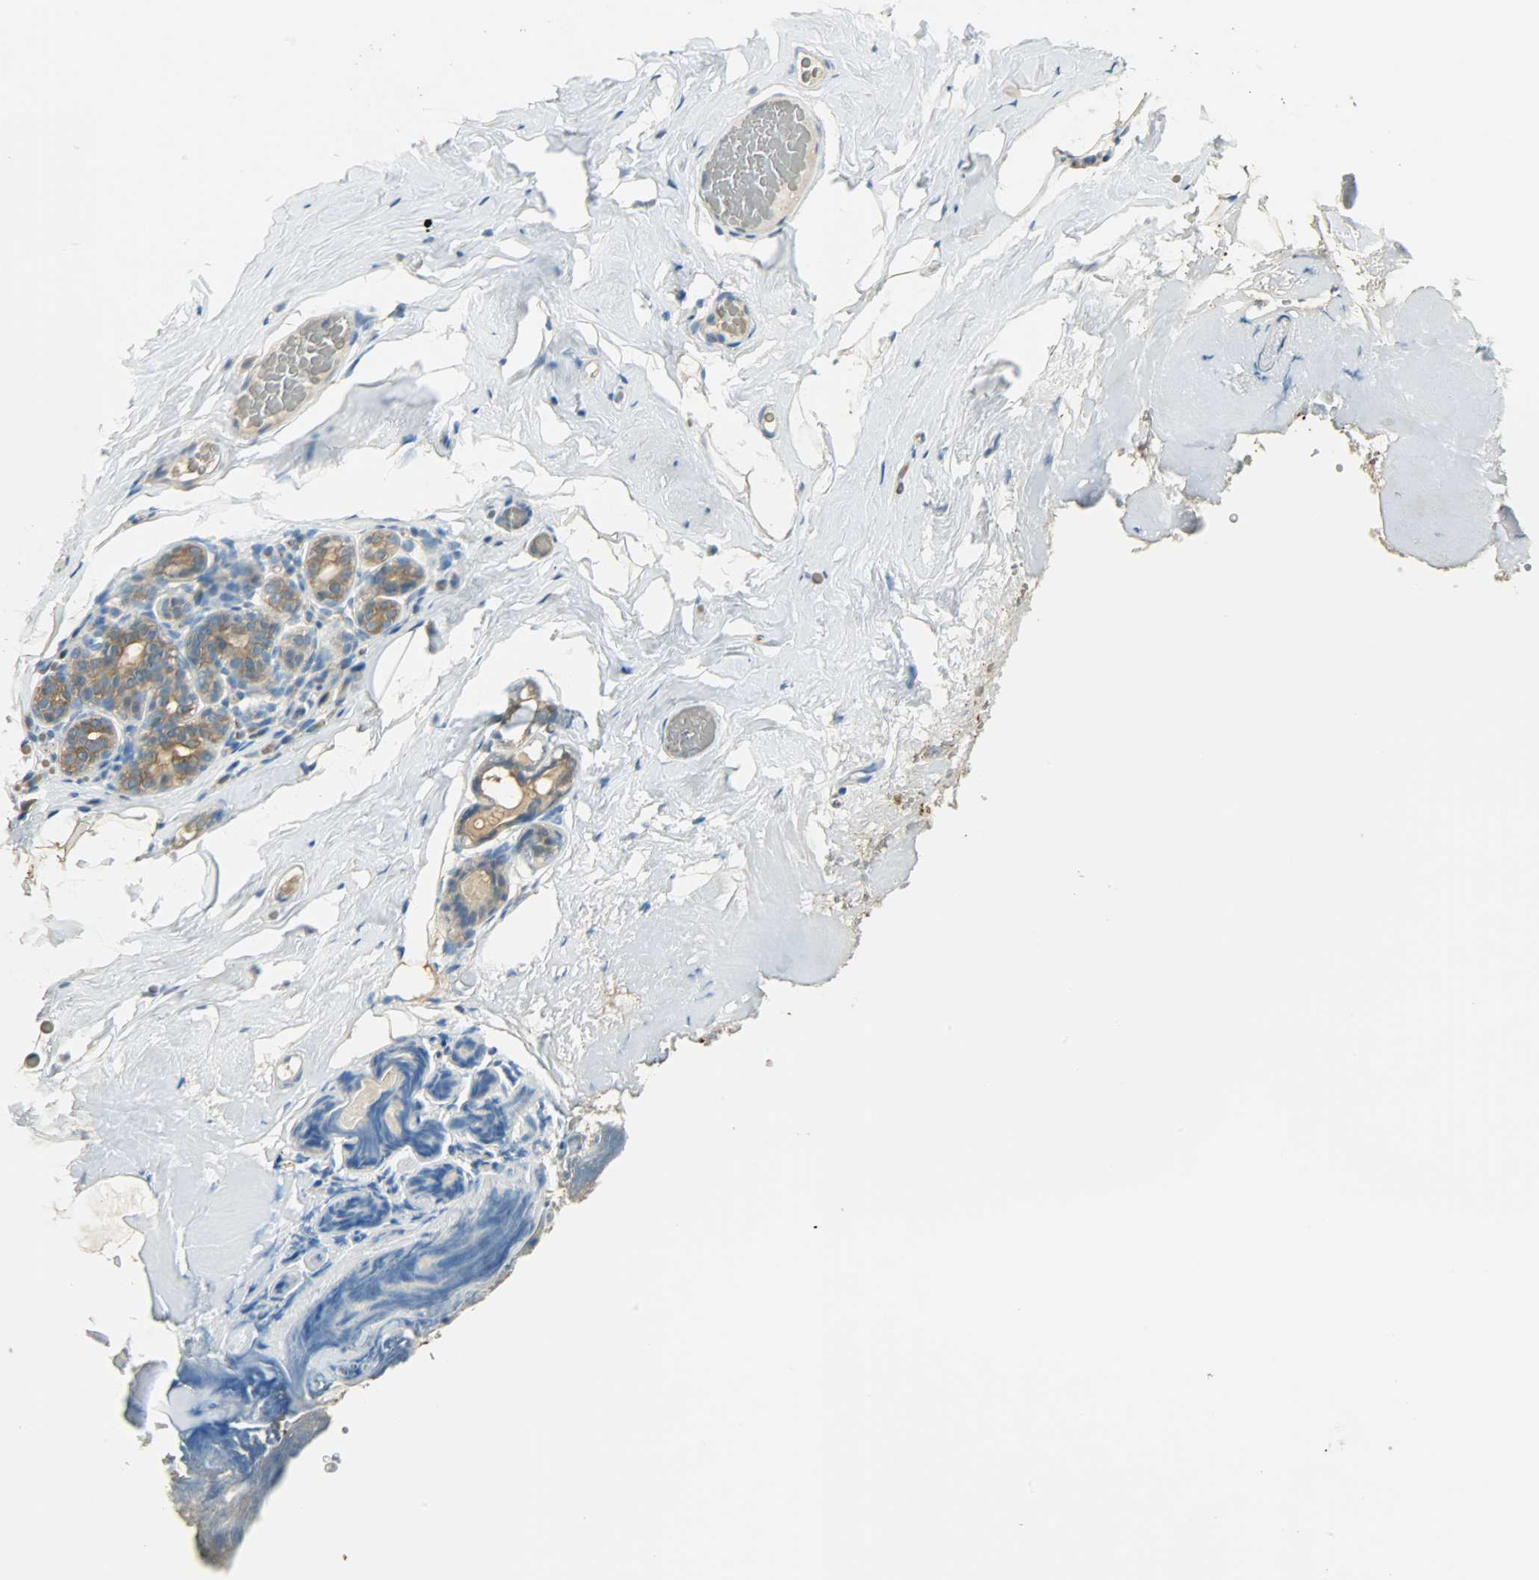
{"staining": {"intensity": "weak", "quantity": "25%-75%", "location": "cytoplasmic/membranous"}, "tissue": "breast", "cell_type": "Adipocytes", "image_type": "normal", "snomed": [{"axis": "morphology", "description": "Normal tissue, NOS"}, {"axis": "topography", "description": "Breast"}, {"axis": "topography", "description": "Soft tissue"}], "caption": "A brown stain highlights weak cytoplasmic/membranous staining of a protein in adipocytes of normal breast. The staining is performed using DAB (3,3'-diaminobenzidine) brown chromogen to label protein expression. The nuclei are counter-stained blue using hematoxylin.", "gene": "PRMT5", "patient": {"sex": "female", "age": 75}}